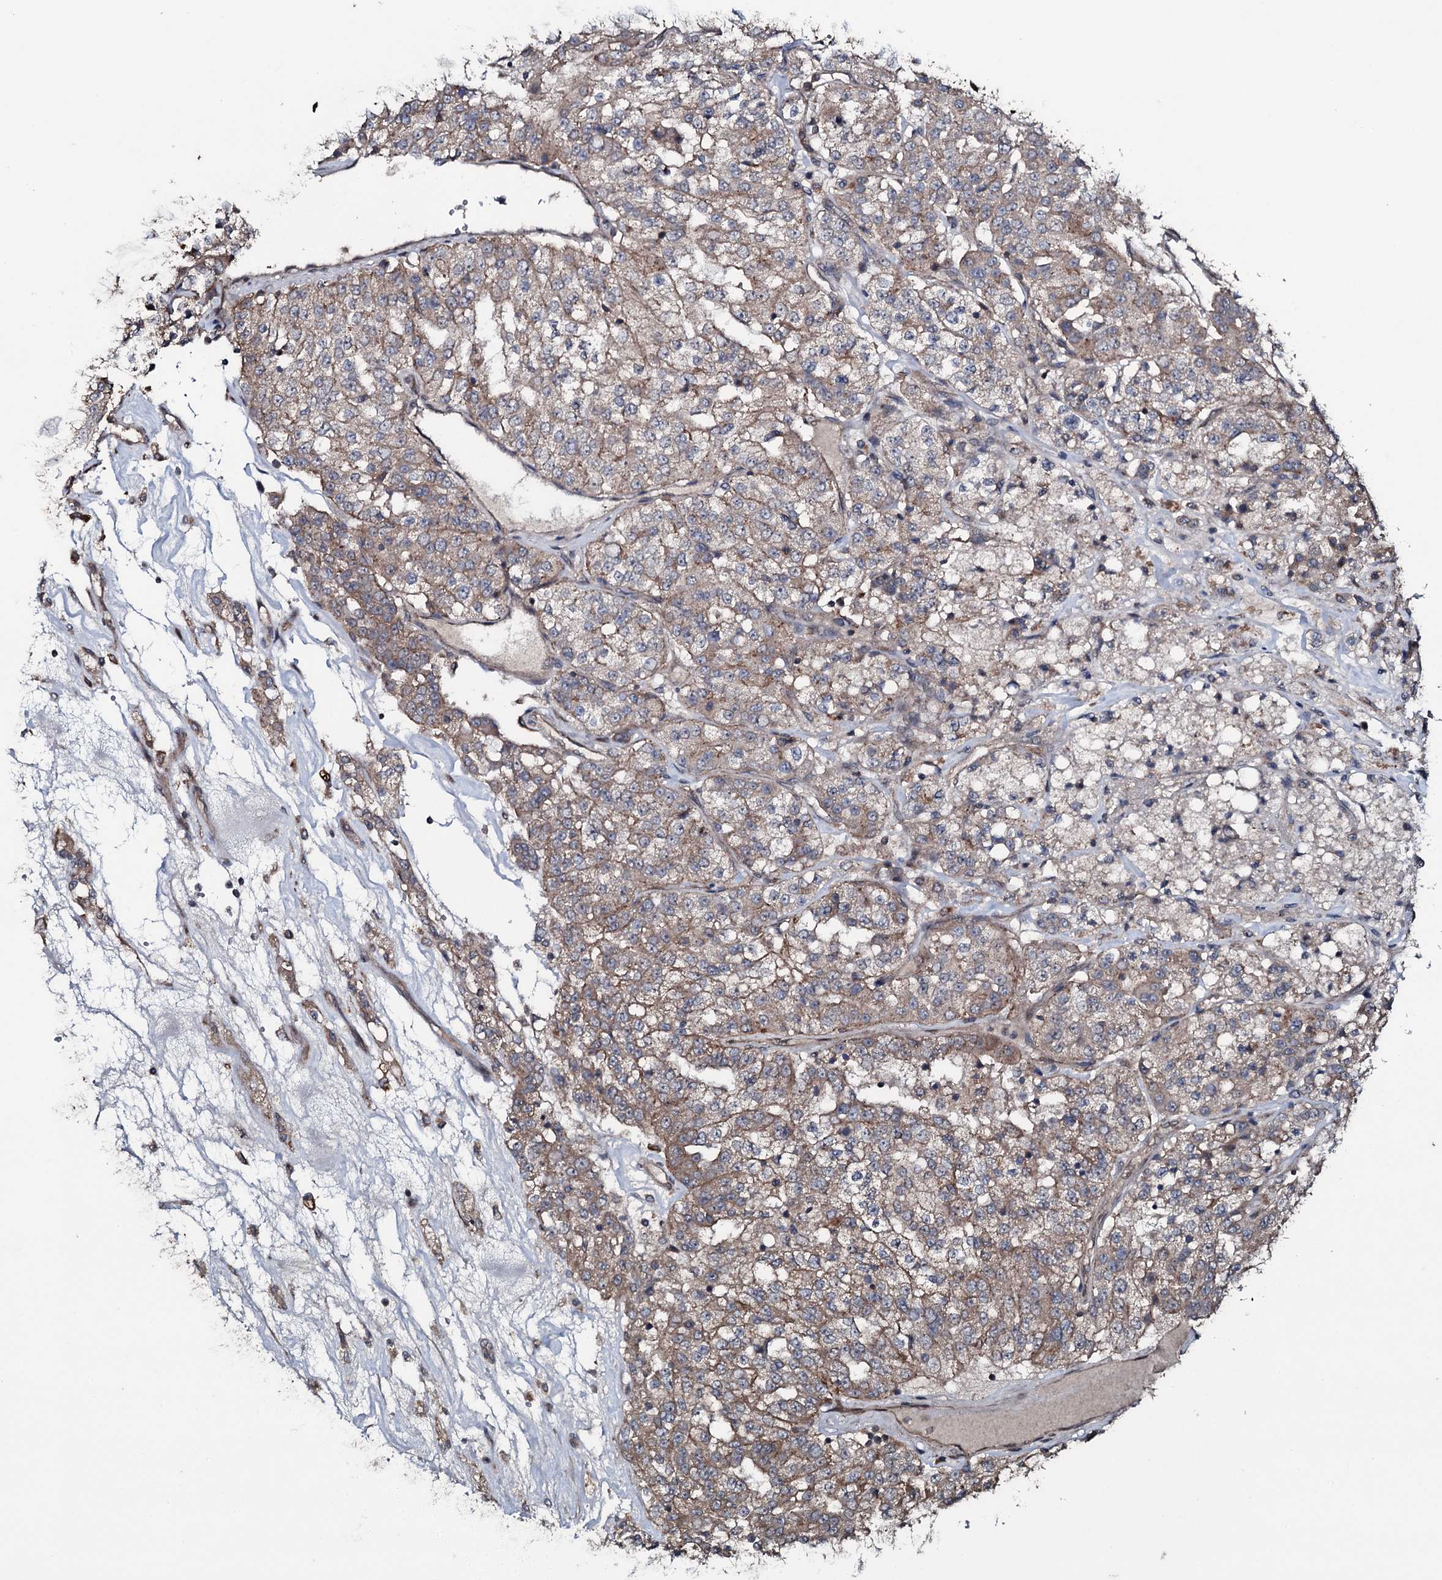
{"staining": {"intensity": "weak", "quantity": ">75%", "location": "cytoplasmic/membranous"}, "tissue": "renal cancer", "cell_type": "Tumor cells", "image_type": "cancer", "snomed": [{"axis": "morphology", "description": "Adenocarcinoma, NOS"}, {"axis": "topography", "description": "Kidney"}], "caption": "IHC staining of adenocarcinoma (renal), which exhibits low levels of weak cytoplasmic/membranous positivity in approximately >75% of tumor cells indicating weak cytoplasmic/membranous protein positivity. The staining was performed using DAB (brown) for protein detection and nuclei were counterstained in hematoxylin (blue).", "gene": "MRPS31", "patient": {"sex": "female", "age": 63}}